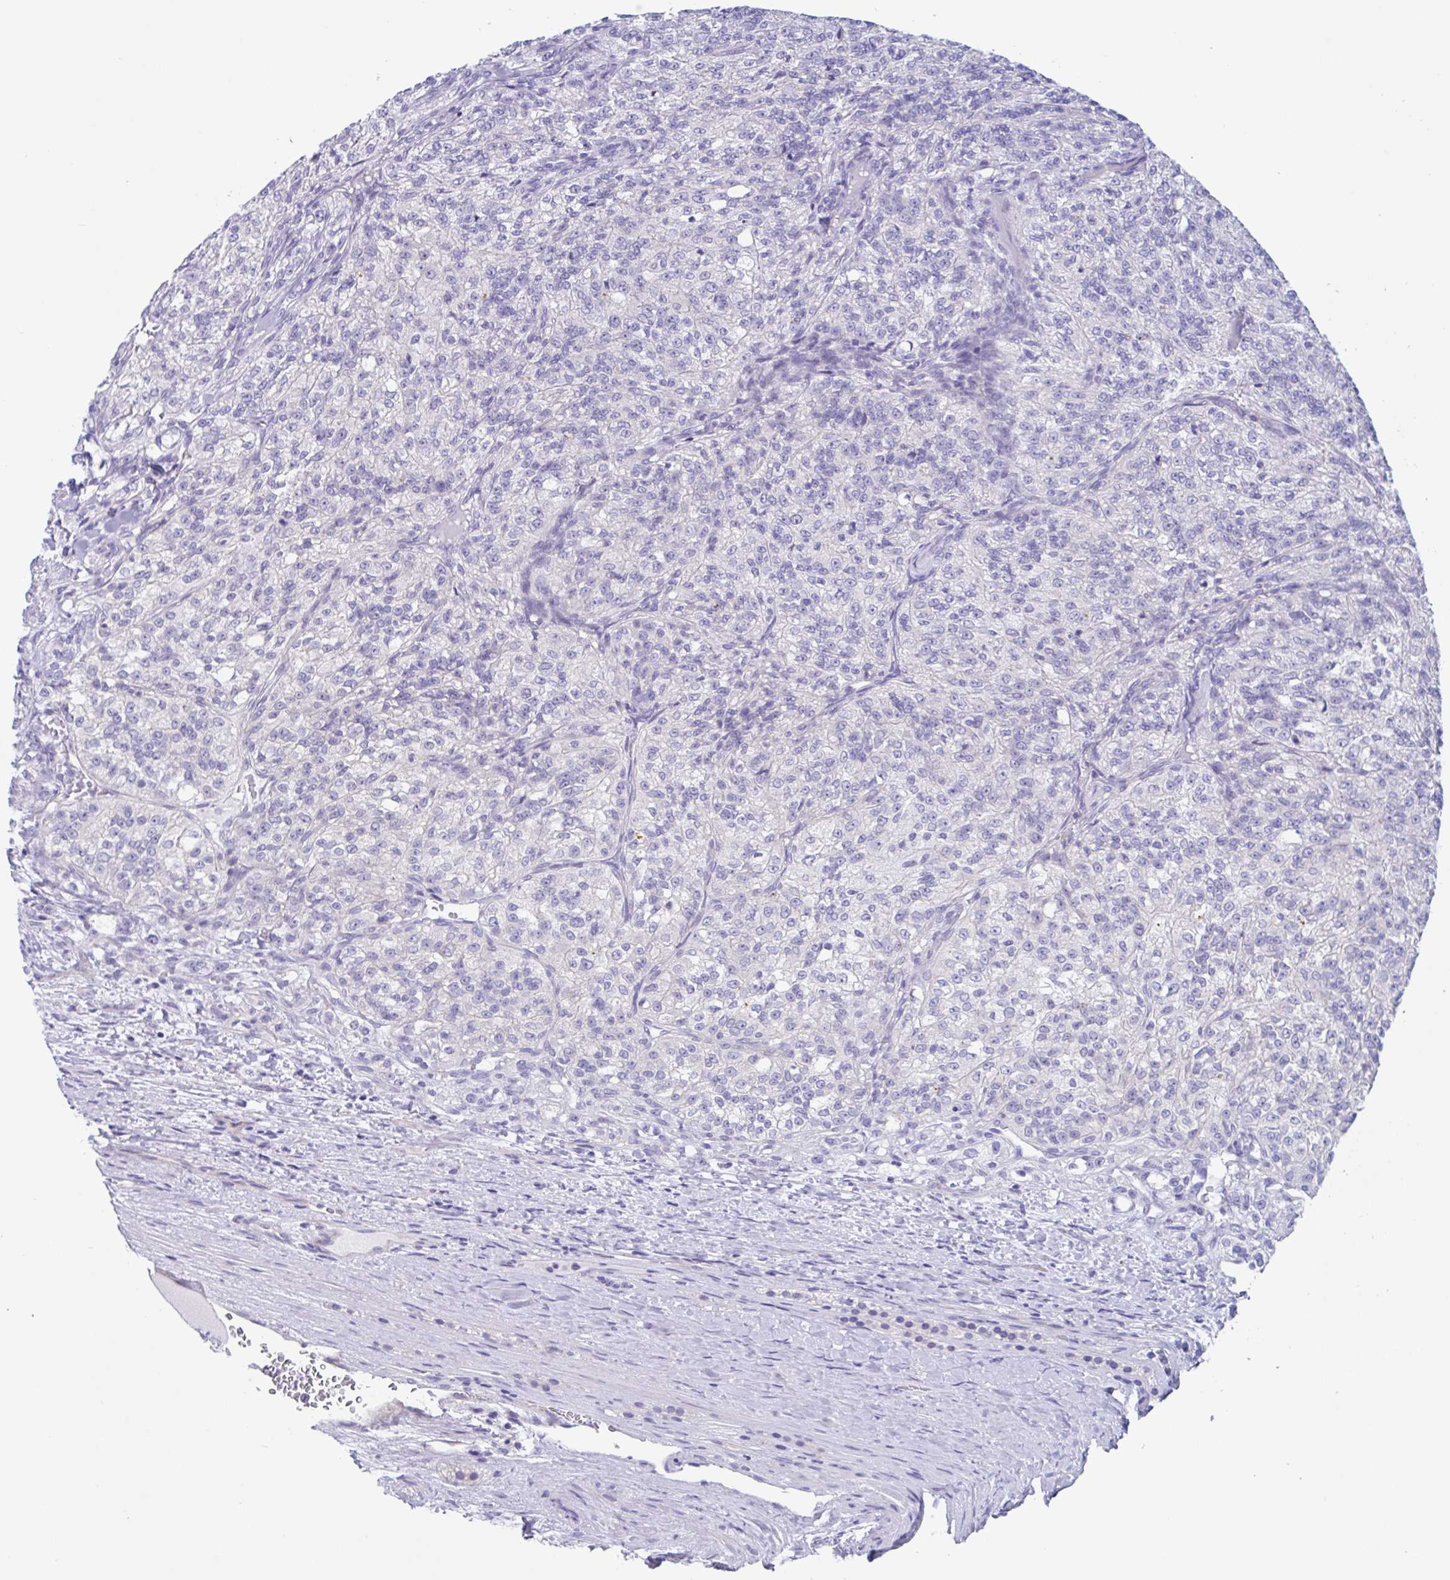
{"staining": {"intensity": "negative", "quantity": "none", "location": "none"}, "tissue": "renal cancer", "cell_type": "Tumor cells", "image_type": "cancer", "snomed": [{"axis": "morphology", "description": "Adenocarcinoma, NOS"}, {"axis": "topography", "description": "Kidney"}], "caption": "The histopathology image exhibits no staining of tumor cells in renal cancer (adenocarcinoma).", "gene": "OR6N2", "patient": {"sex": "female", "age": 63}}